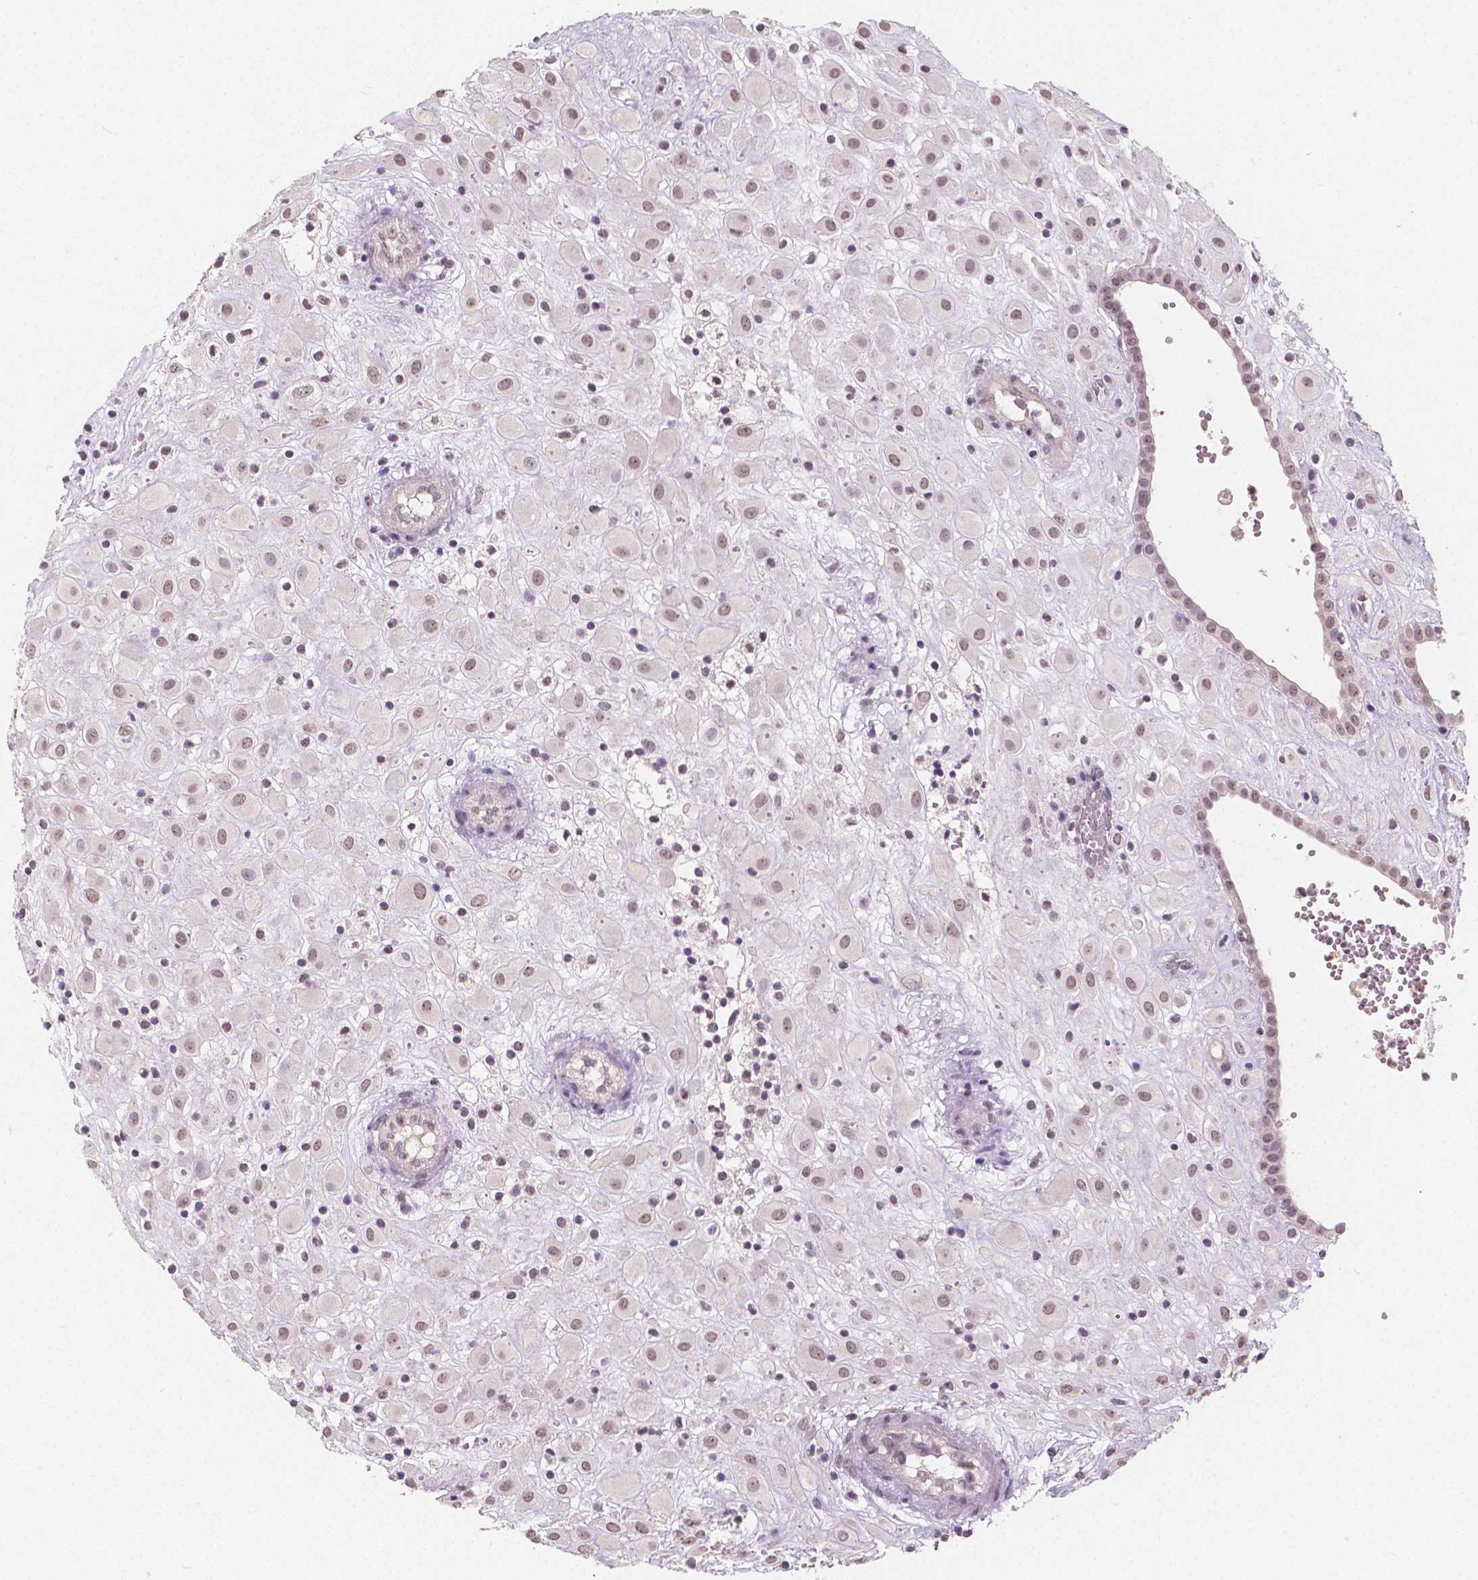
{"staining": {"intensity": "weak", "quantity": ">75%", "location": "nuclear"}, "tissue": "placenta", "cell_type": "Decidual cells", "image_type": "normal", "snomed": [{"axis": "morphology", "description": "Normal tissue, NOS"}, {"axis": "topography", "description": "Placenta"}], "caption": "A micrograph of placenta stained for a protein shows weak nuclear brown staining in decidual cells. The staining was performed using DAB, with brown indicating positive protein expression. Nuclei are stained blue with hematoxylin.", "gene": "NOLC1", "patient": {"sex": "female", "age": 24}}